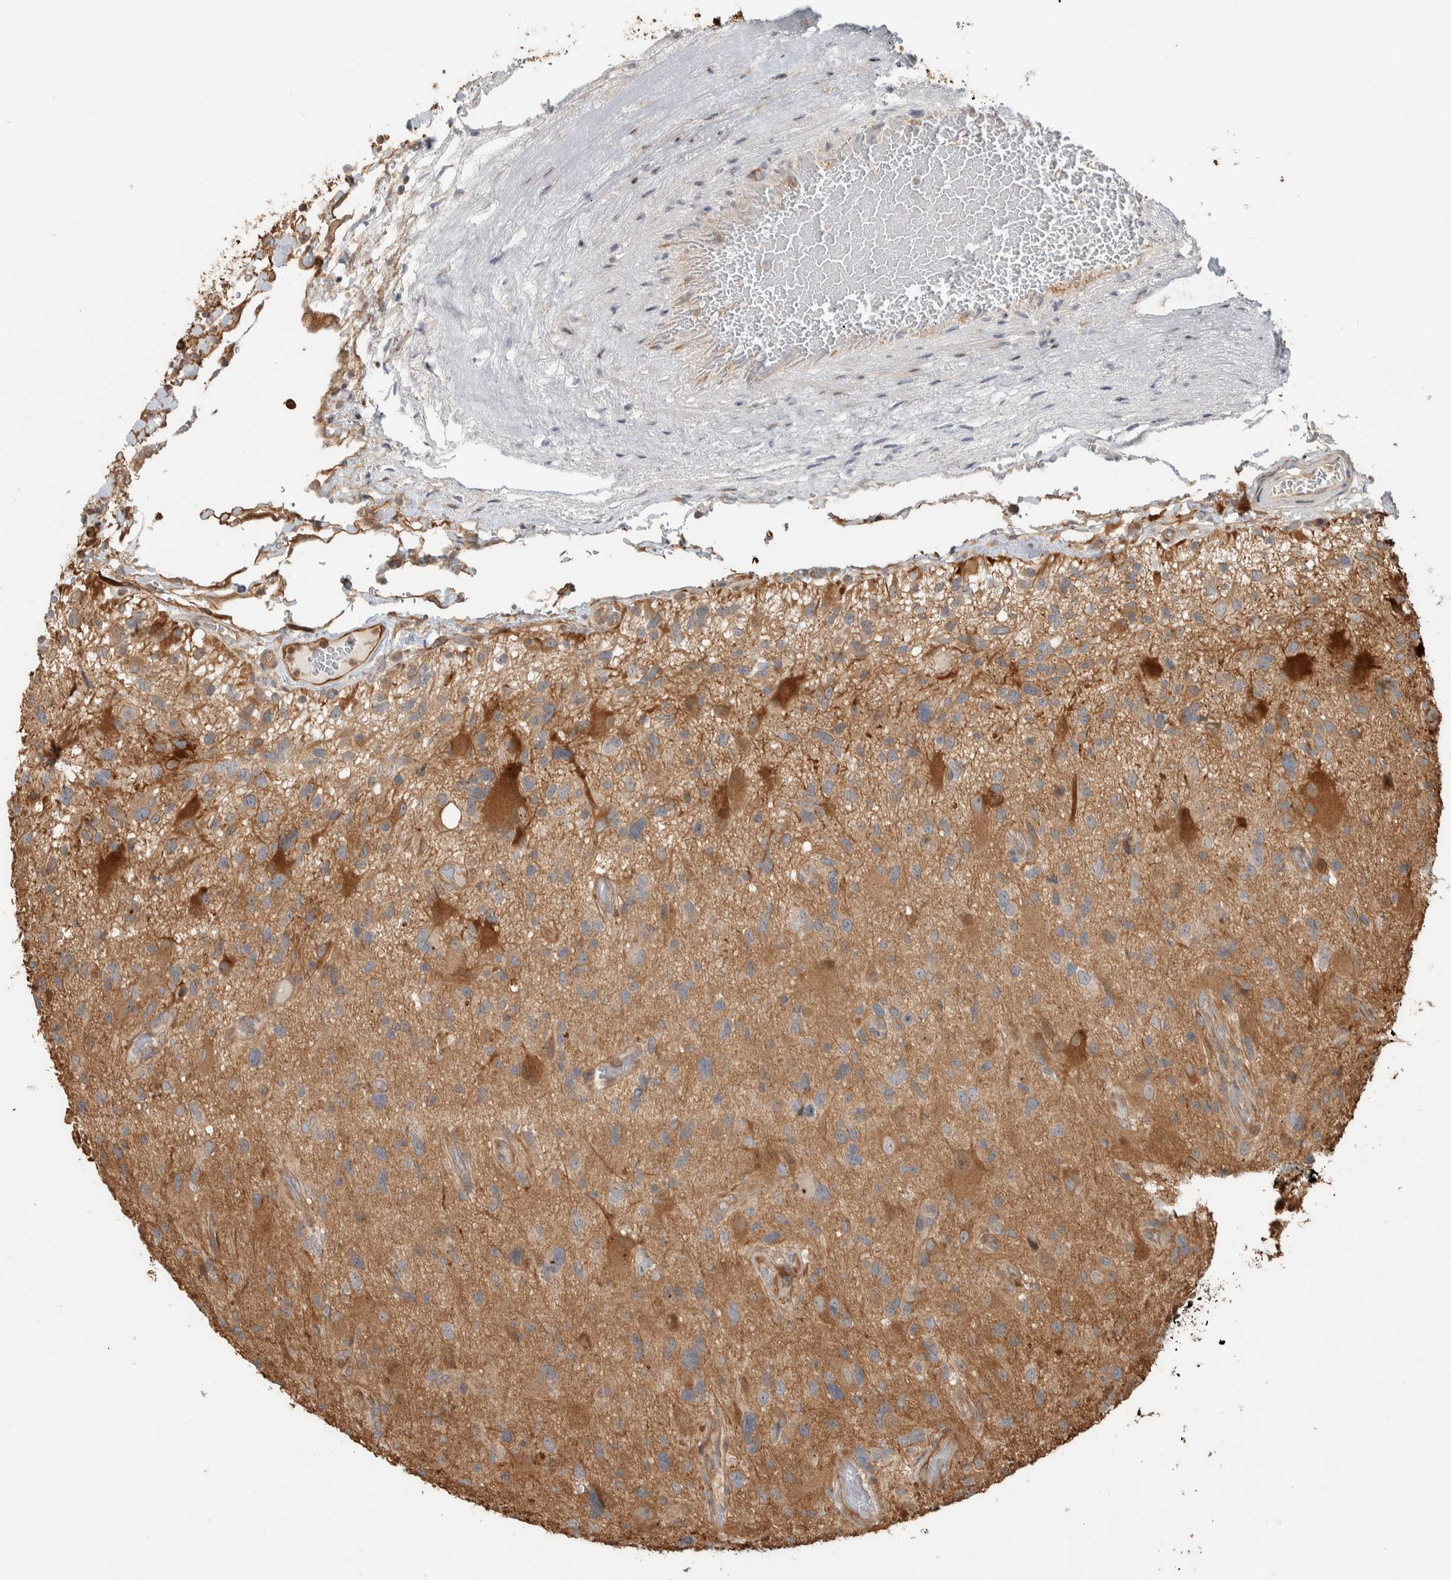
{"staining": {"intensity": "moderate", "quantity": ">75%", "location": "cytoplasmic/membranous"}, "tissue": "glioma", "cell_type": "Tumor cells", "image_type": "cancer", "snomed": [{"axis": "morphology", "description": "Glioma, malignant, High grade"}, {"axis": "topography", "description": "Brain"}], "caption": "Immunohistochemical staining of human glioma shows moderate cytoplasmic/membranous protein positivity in approximately >75% of tumor cells.", "gene": "CNTROB", "patient": {"sex": "male", "age": 33}}